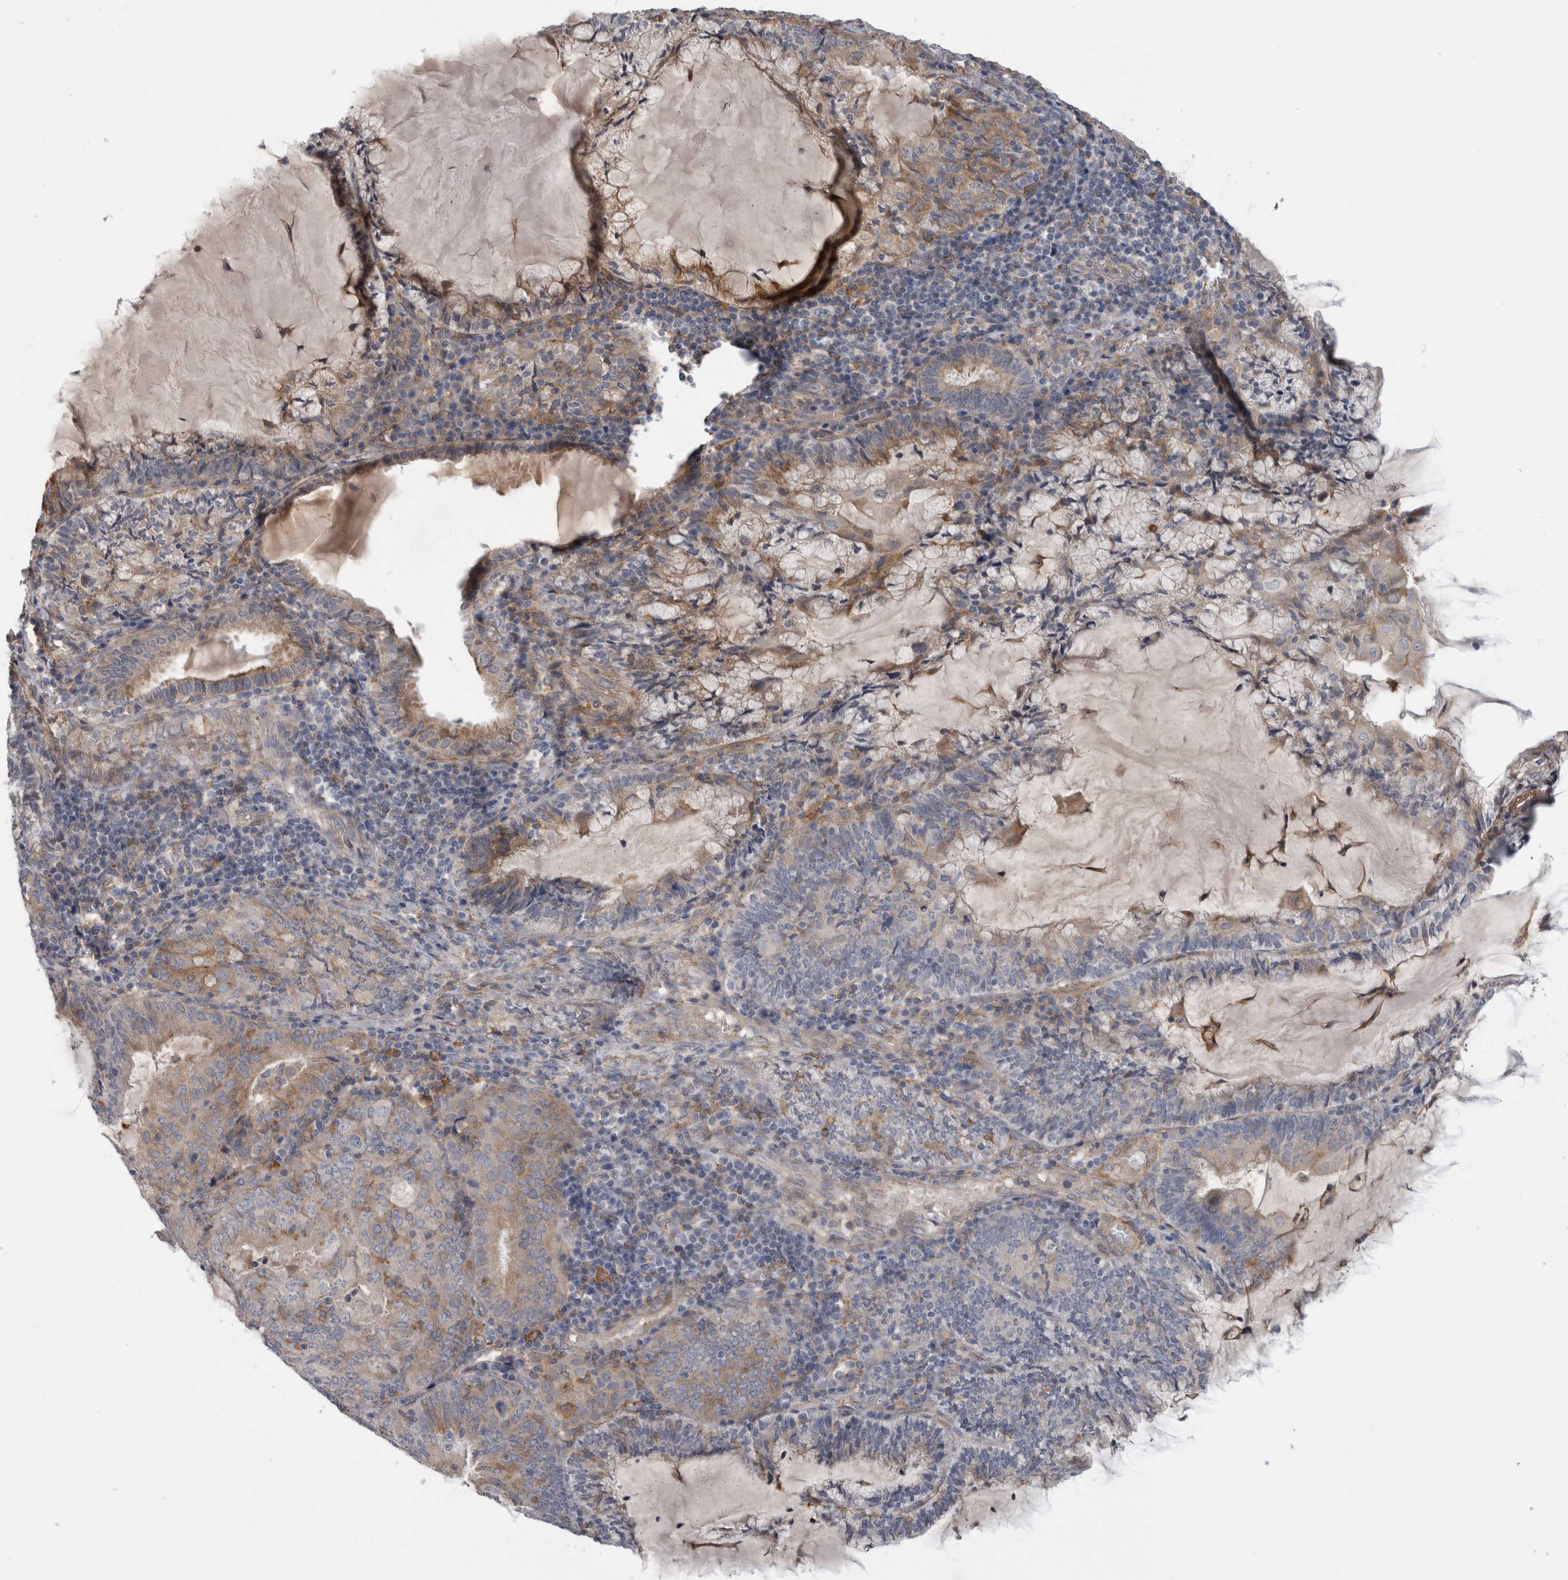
{"staining": {"intensity": "moderate", "quantity": "25%-75%", "location": "cytoplasmic/membranous"}, "tissue": "endometrial cancer", "cell_type": "Tumor cells", "image_type": "cancer", "snomed": [{"axis": "morphology", "description": "Adenocarcinoma, NOS"}, {"axis": "topography", "description": "Endometrium"}], "caption": "Protein expression analysis of endometrial adenocarcinoma reveals moderate cytoplasmic/membranous expression in about 25%-75% of tumor cells.", "gene": "ANKFY1", "patient": {"sex": "female", "age": 81}}